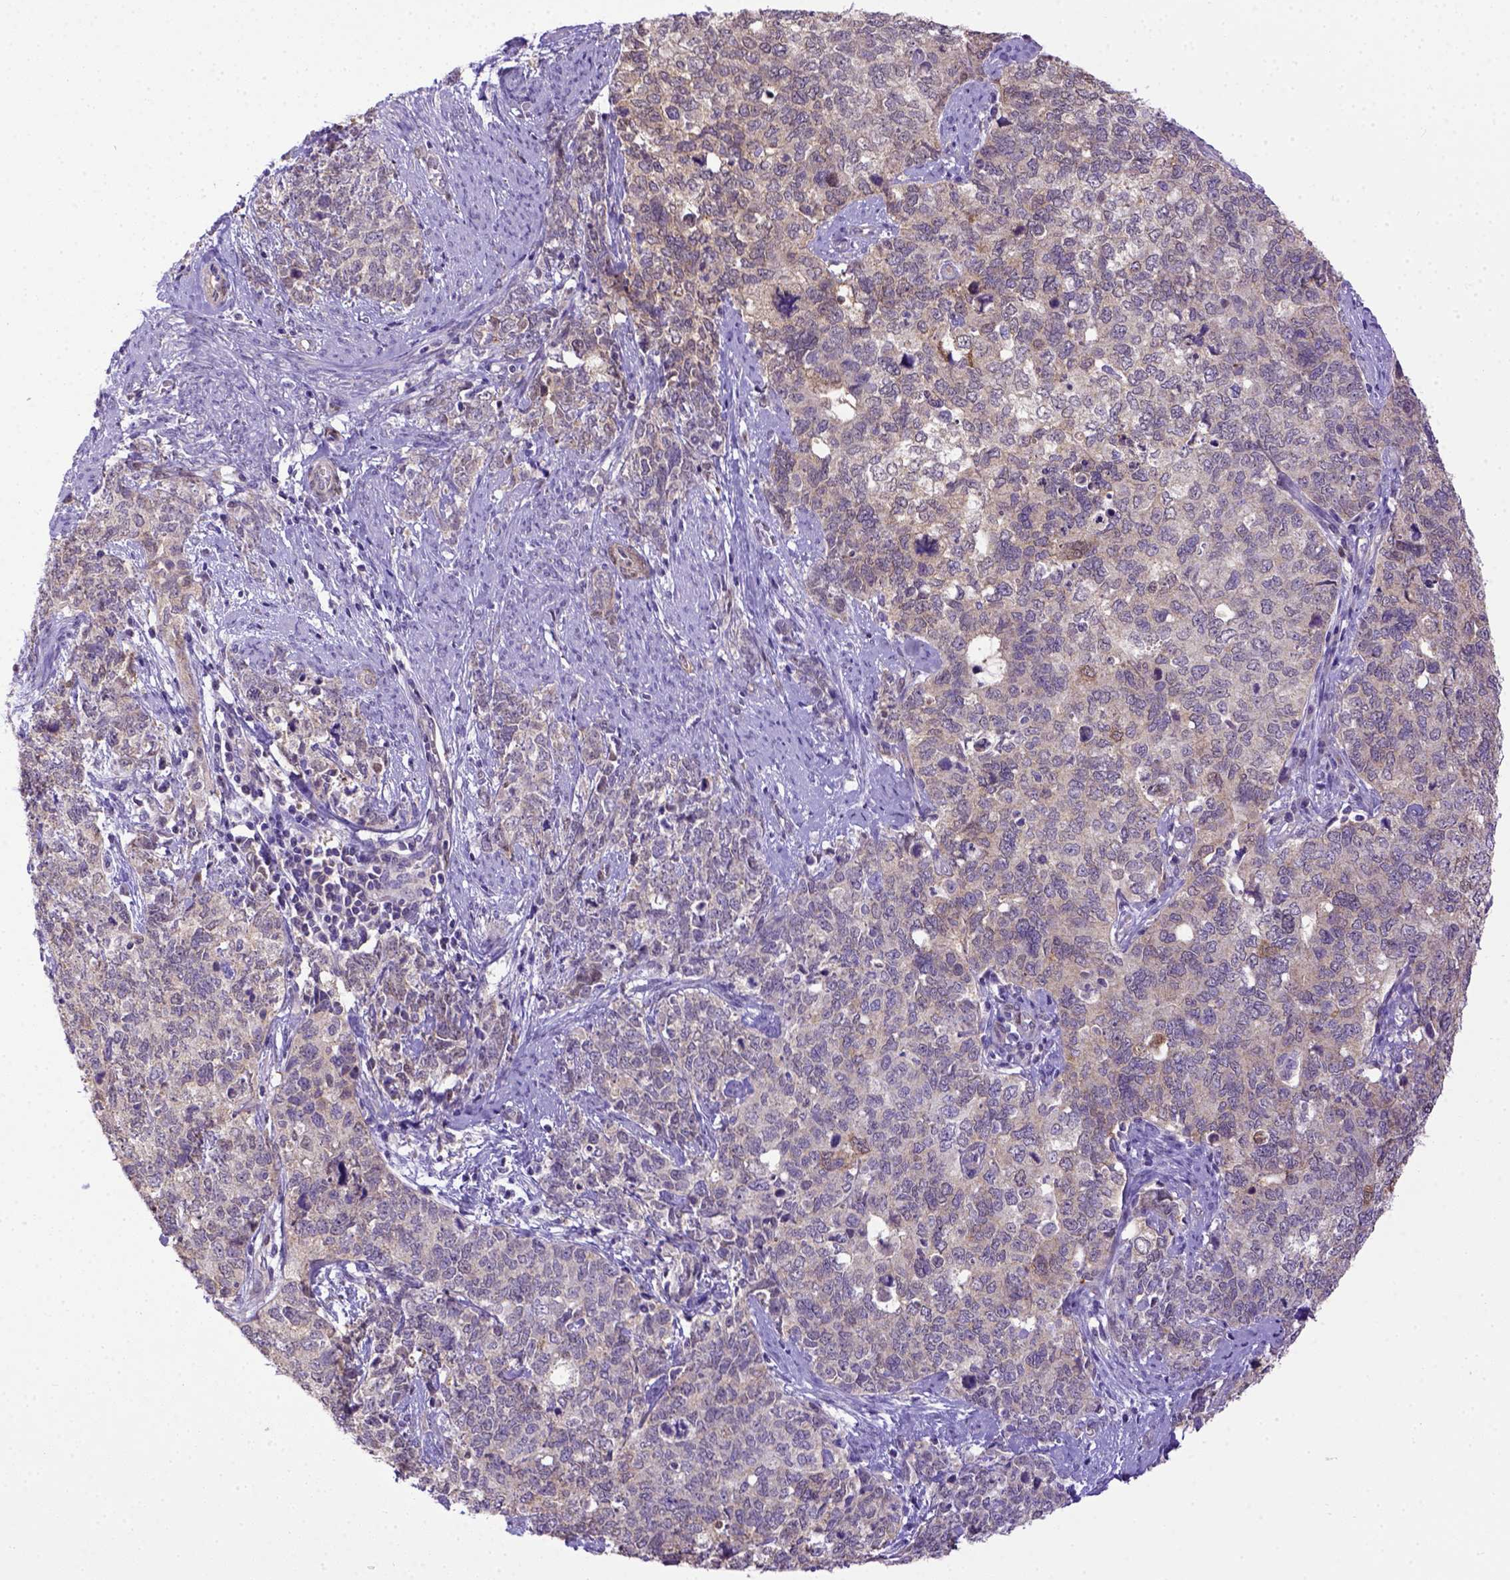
{"staining": {"intensity": "weak", "quantity": "25%-75%", "location": "cytoplasmic/membranous"}, "tissue": "cervical cancer", "cell_type": "Tumor cells", "image_type": "cancer", "snomed": [{"axis": "morphology", "description": "Squamous cell carcinoma, NOS"}, {"axis": "topography", "description": "Cervix"}], "caption": "The immunohistochemical stain labels weak cytoplasmic/membranous positivity in tumor cells of cervical cancer tissue.", "gene": "BTN1A1", "patient": {"sex": "female", "age": 63}}